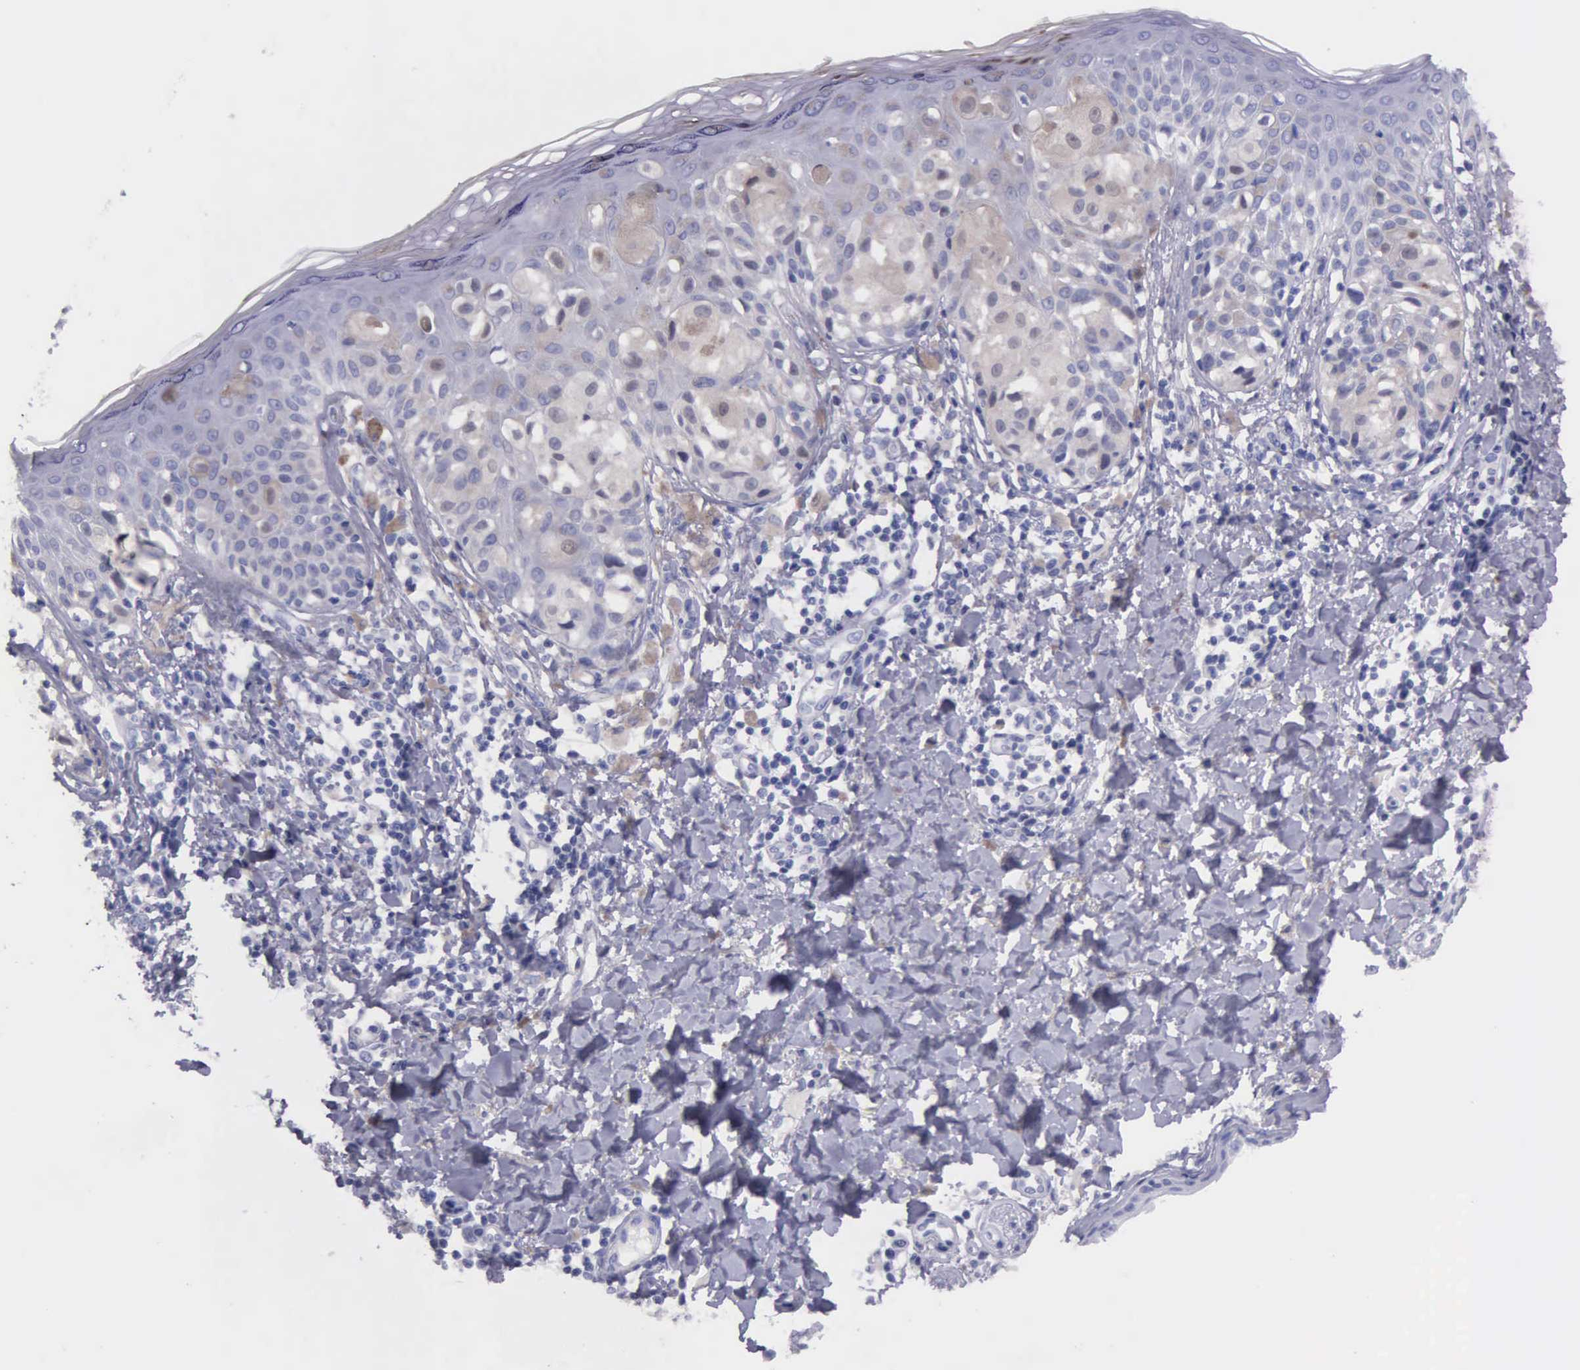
{"staining": {"intensity": "weak", "quantity": "<25%", "location": "cytoplasmic/membranous"}, "tissue": "melanoma", "cell_type": "Tumor cells", "image_type": "cancer", "snomed": [{"axis": "morphology", "description": "Malignant melanoma, NOS"}, {"axis": "topography", "description": "Skin"}], "caption": "Melanoma stained for a protein using IHC shows no staining tumor cells.", "gene": "GSTT2", "patient": {"sex": "female", "age": 55}}